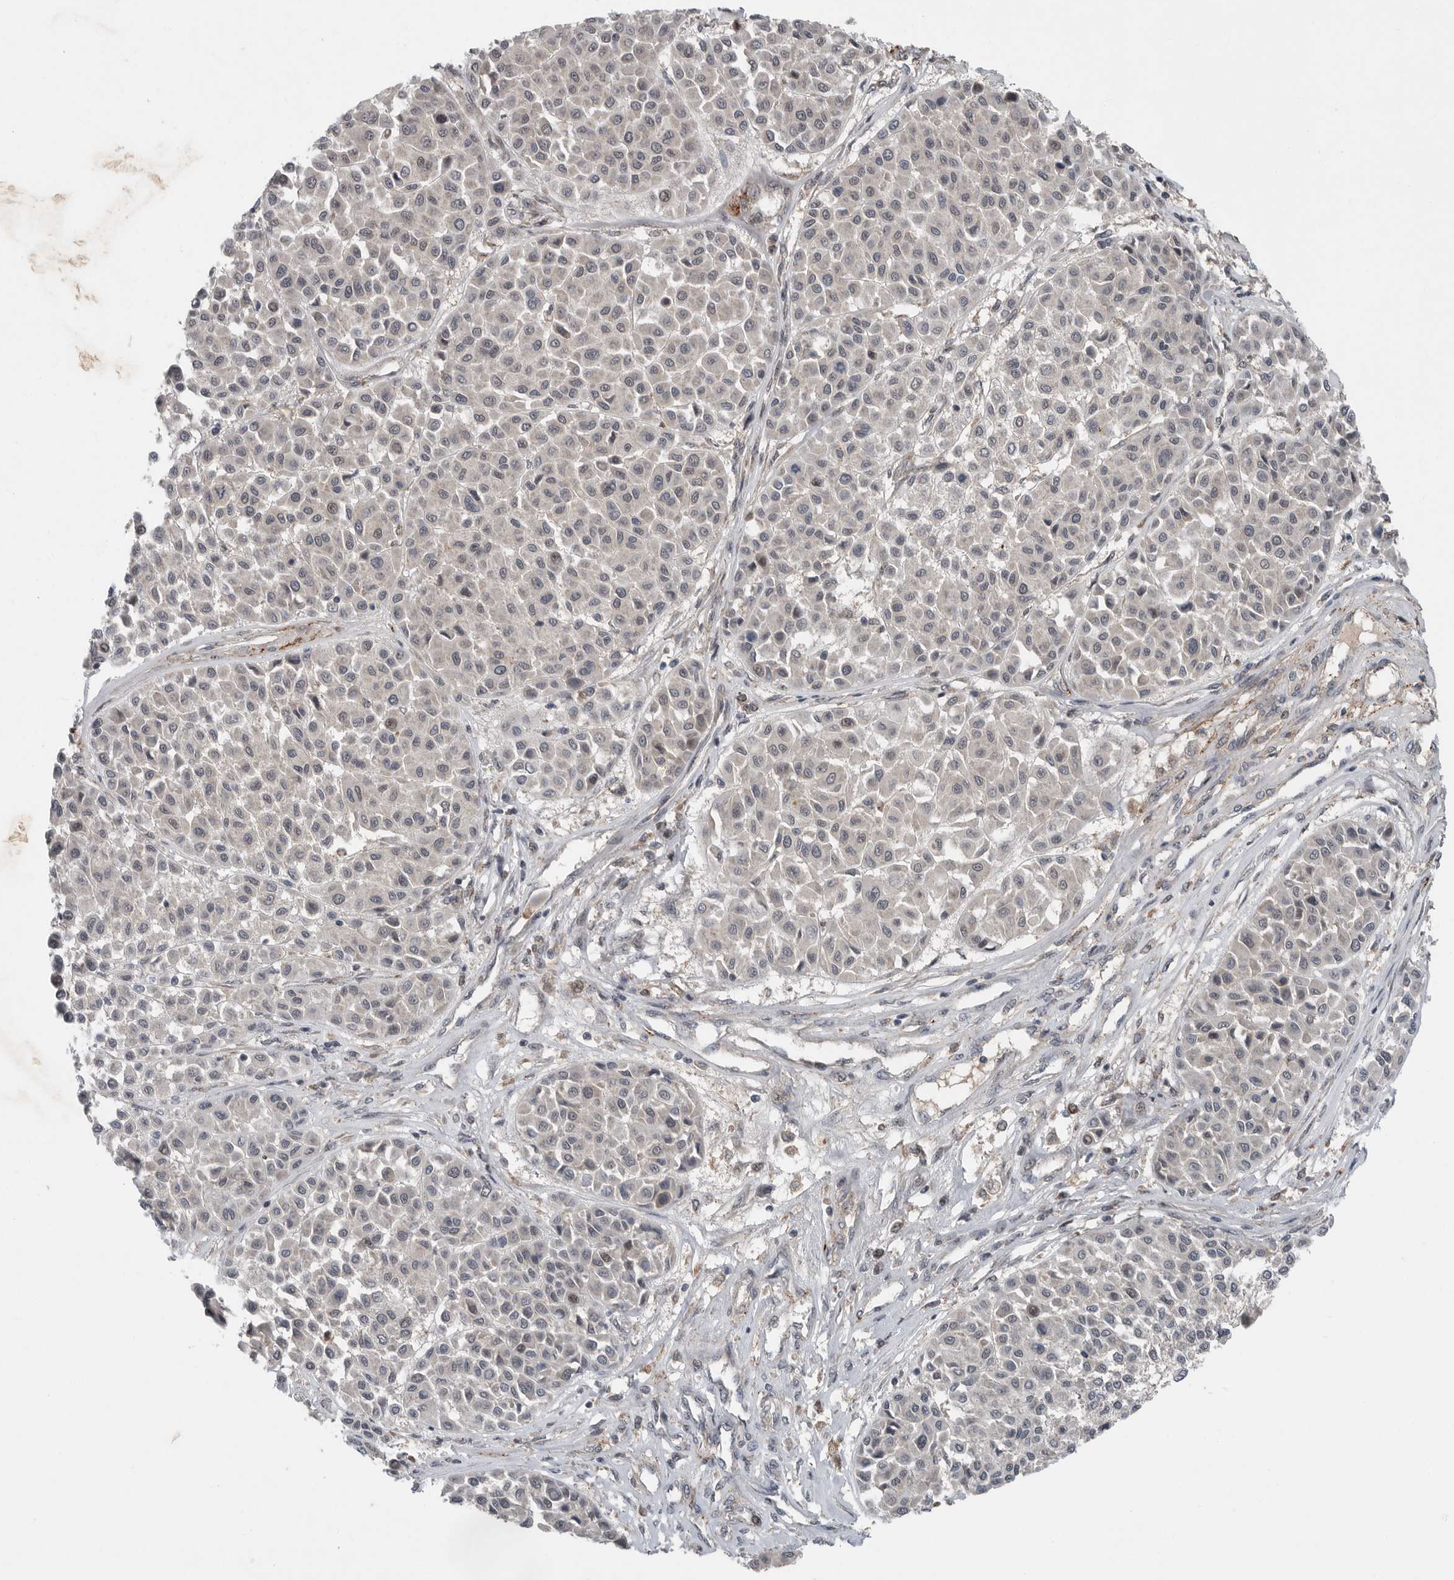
{"staining": {"intensity": "negative", "quantity": "none", "location": "none"}, "tissue": "melanoma", "cell_type": "Tumor cells", "image_type": "cancer", "snomed": [{"axis": "morphology", "description": "Malignant melanoma, Metastatic site"}, {"axis": "topography", "description": "Soft tissue"}], "caption": "There is no significant expression in tumor cells of melanoma. (DAB immunohistochemistry (IHC), high magnification).", "gene": "SCP2", "patient": {"sex": "male", "age": 41}}